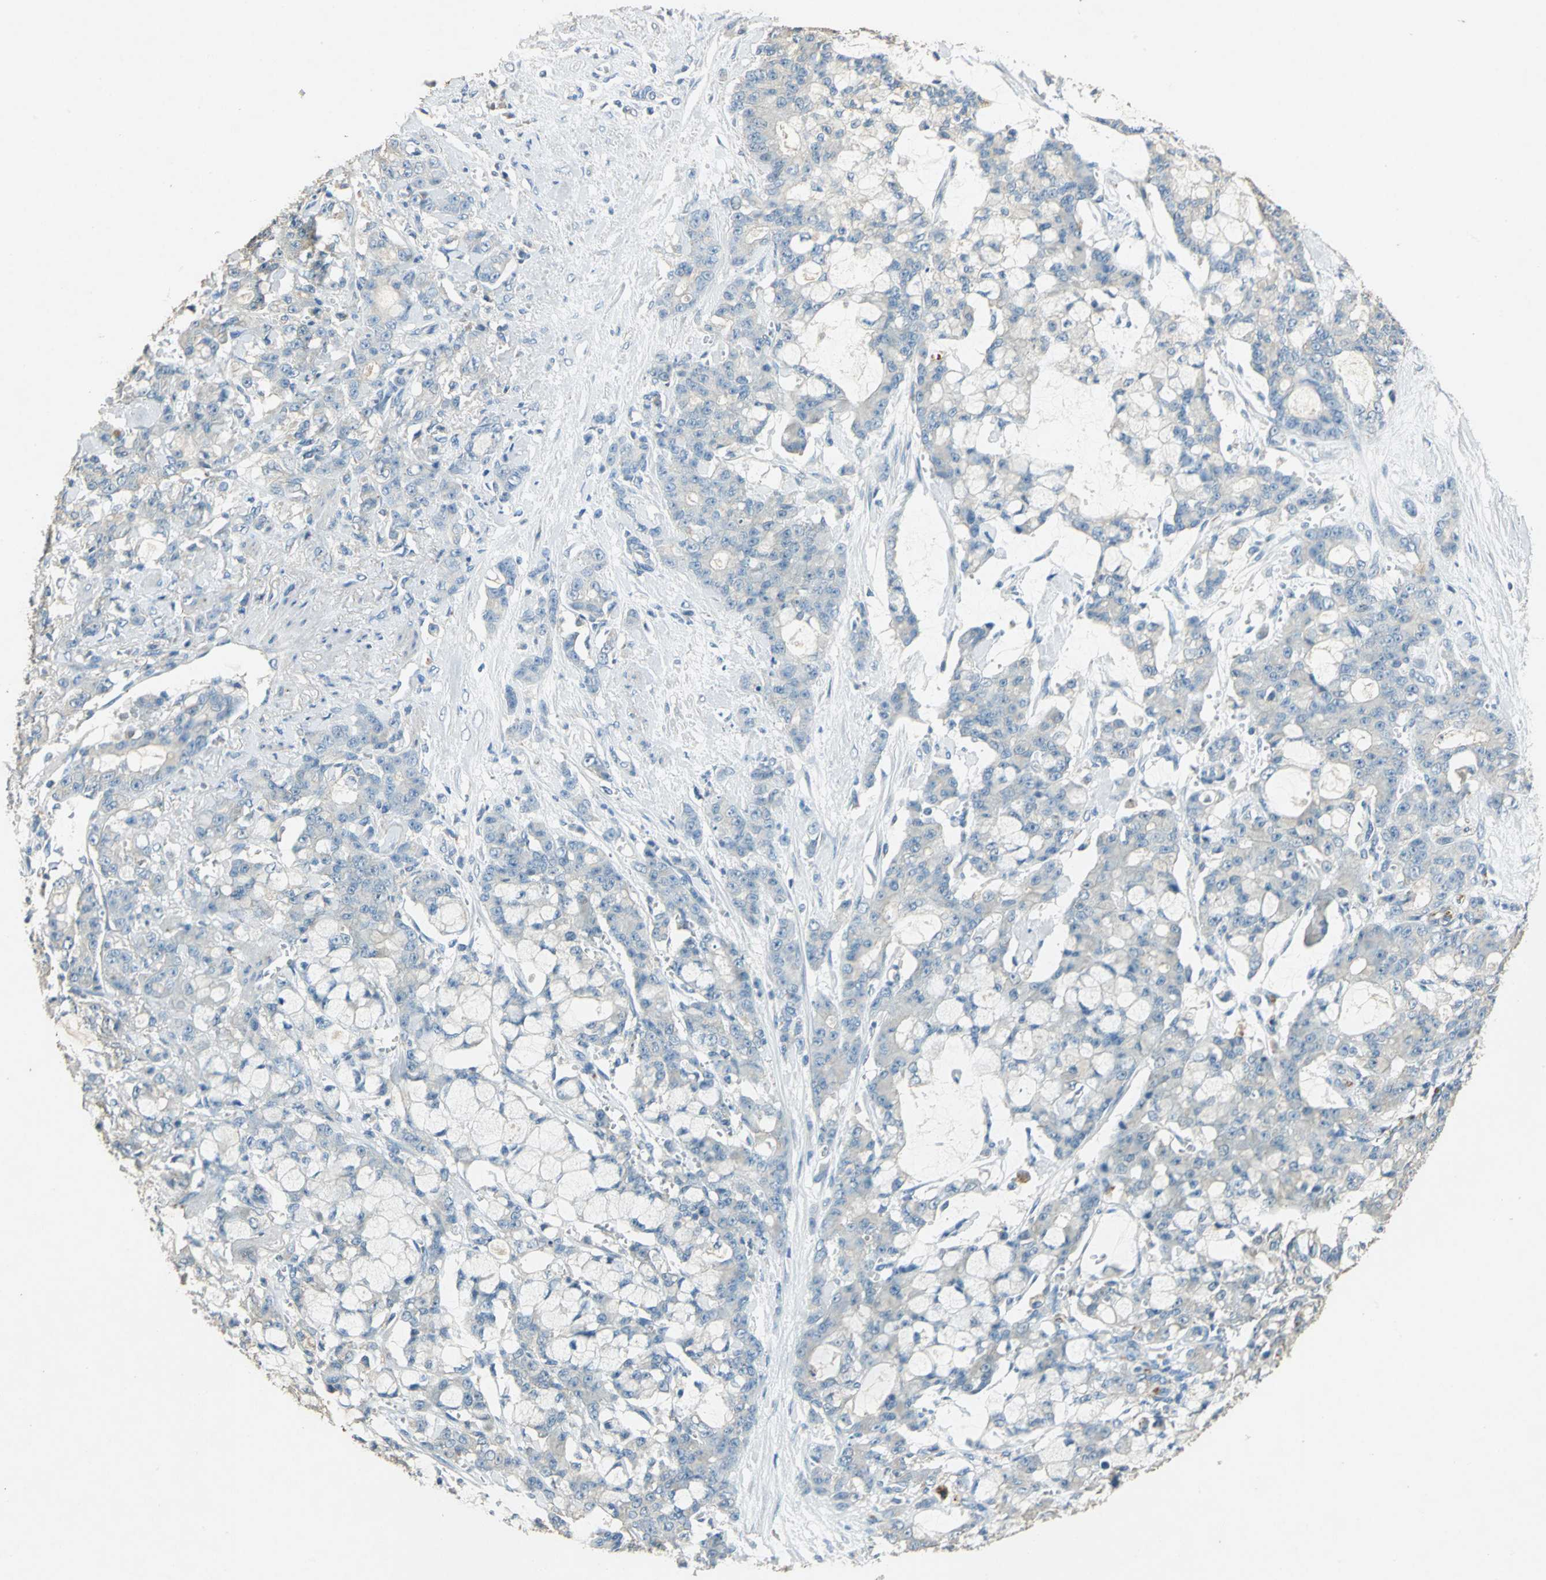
{"staining": {"intensity": "weak", "quantity": "25%-75%", "location": "cytoplasmic/membranous"}, "tissue": "pancreatic cancer", "cell_type": "Tumor cells", "image_type": "cancer", "snomed": [{"axis": "morphology", "description": "Adenocarcinoma, NOS"}, {"axis": "topography", "description": "Pancreas"}], "caption": "There is low levels of weak cytoplasmic/membranous expression in tumor cells of pancreatic adenocarcinoma, as demonstrated by immunohistochemical staining (brown color).", "gene": "ADAMTS5", "patient": {"sex": "female", "age": 73}}